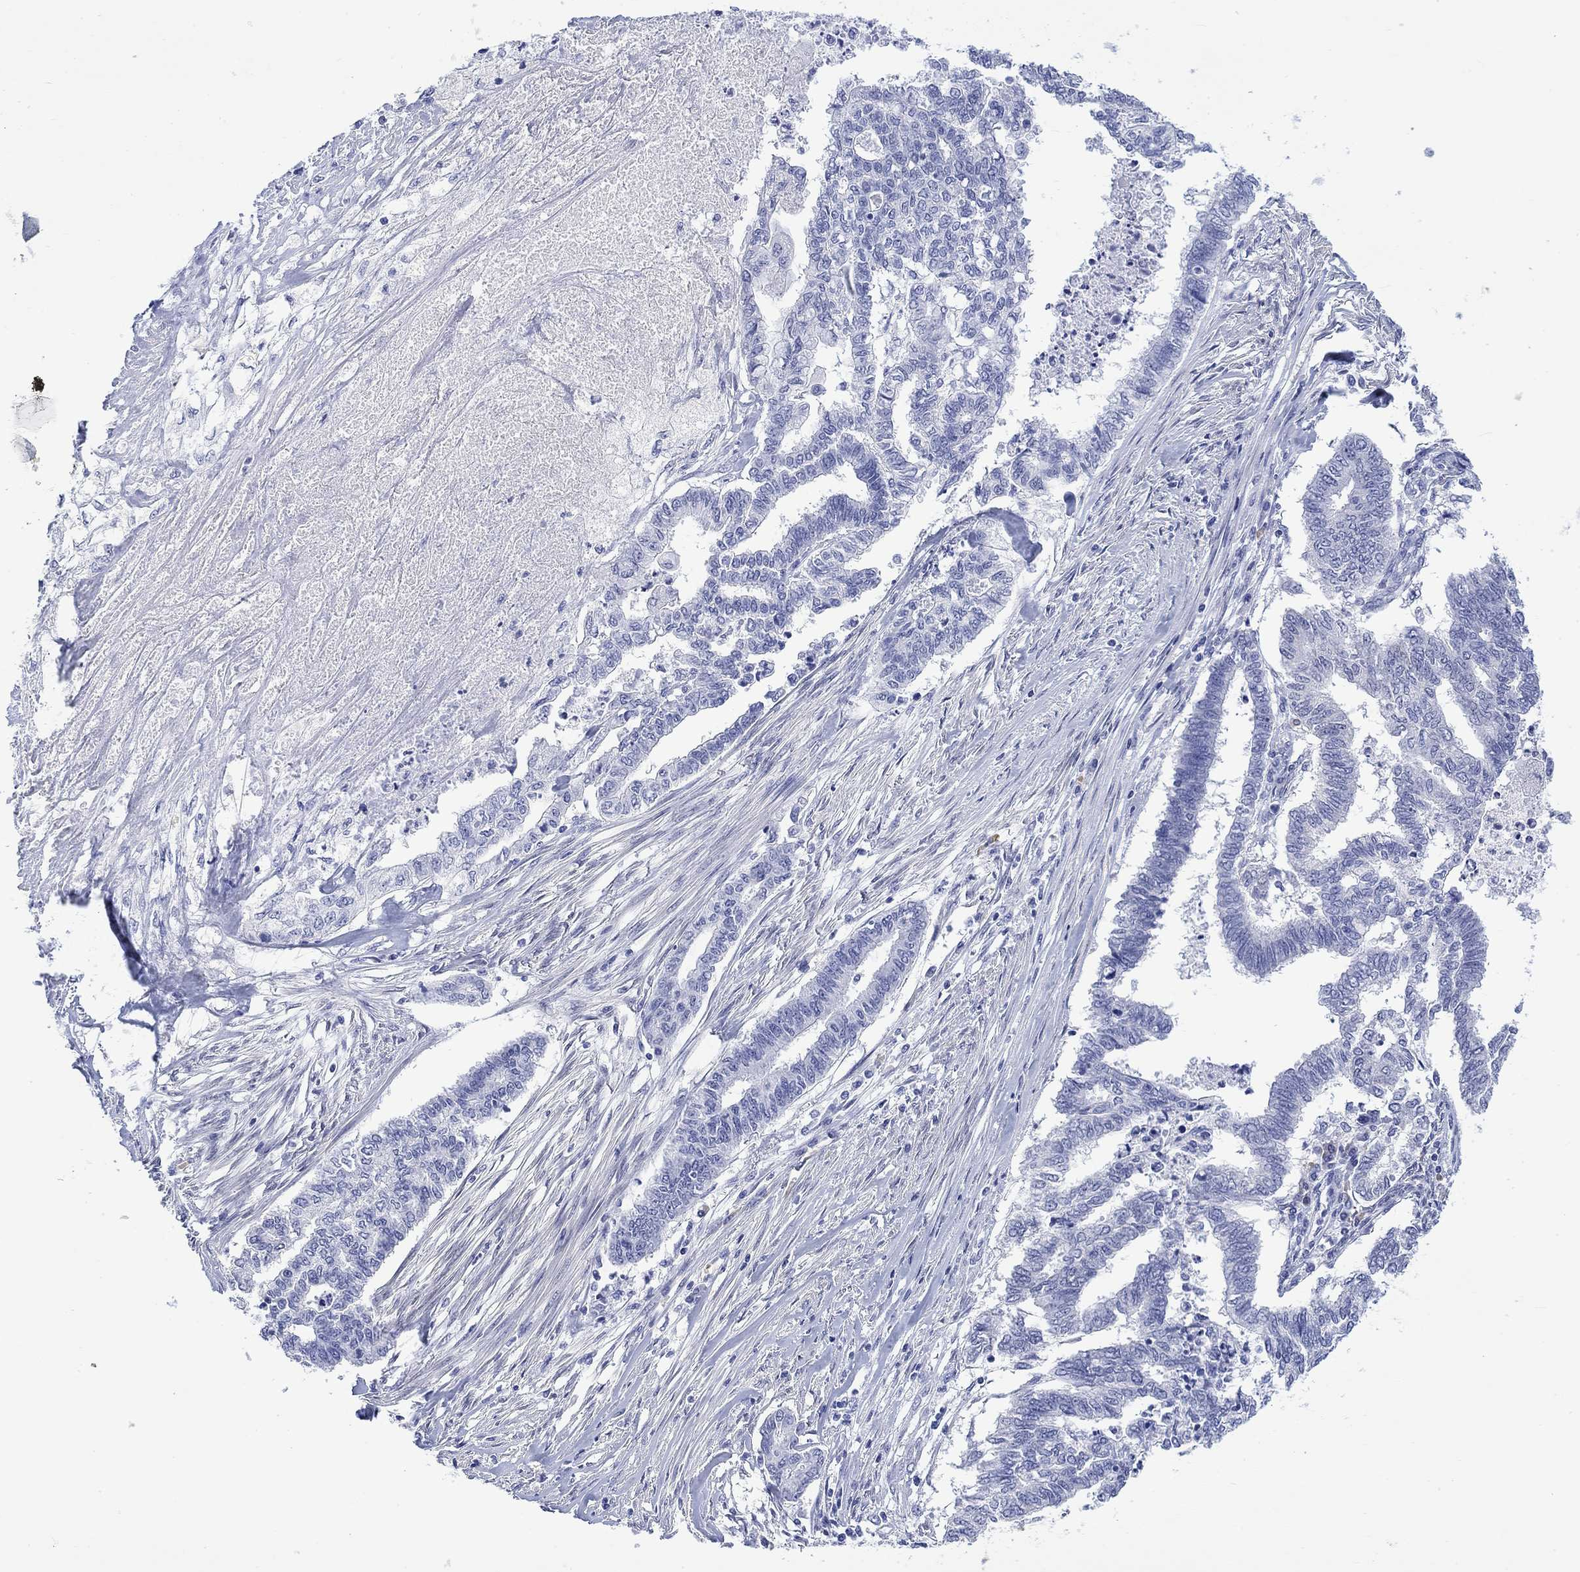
{"staining": {"intensity": "negative", "quantity": "none", "location": "none"}, "tissue": "endometrial cancer", "cell_type": "Tumor cells", "image_type": "cancer", "snomed": [{"axis": "morphology", "description": "Adenocarcinoma, NOS"}, {"axis": "topography", "description": "Endometrium"}], "caption": "Image shows no protein staining in tumor cells of adenocarcinoma (endometrial) tissue.", "gene": "MSI1", "patient": {"sex": "female", "age": 79}}